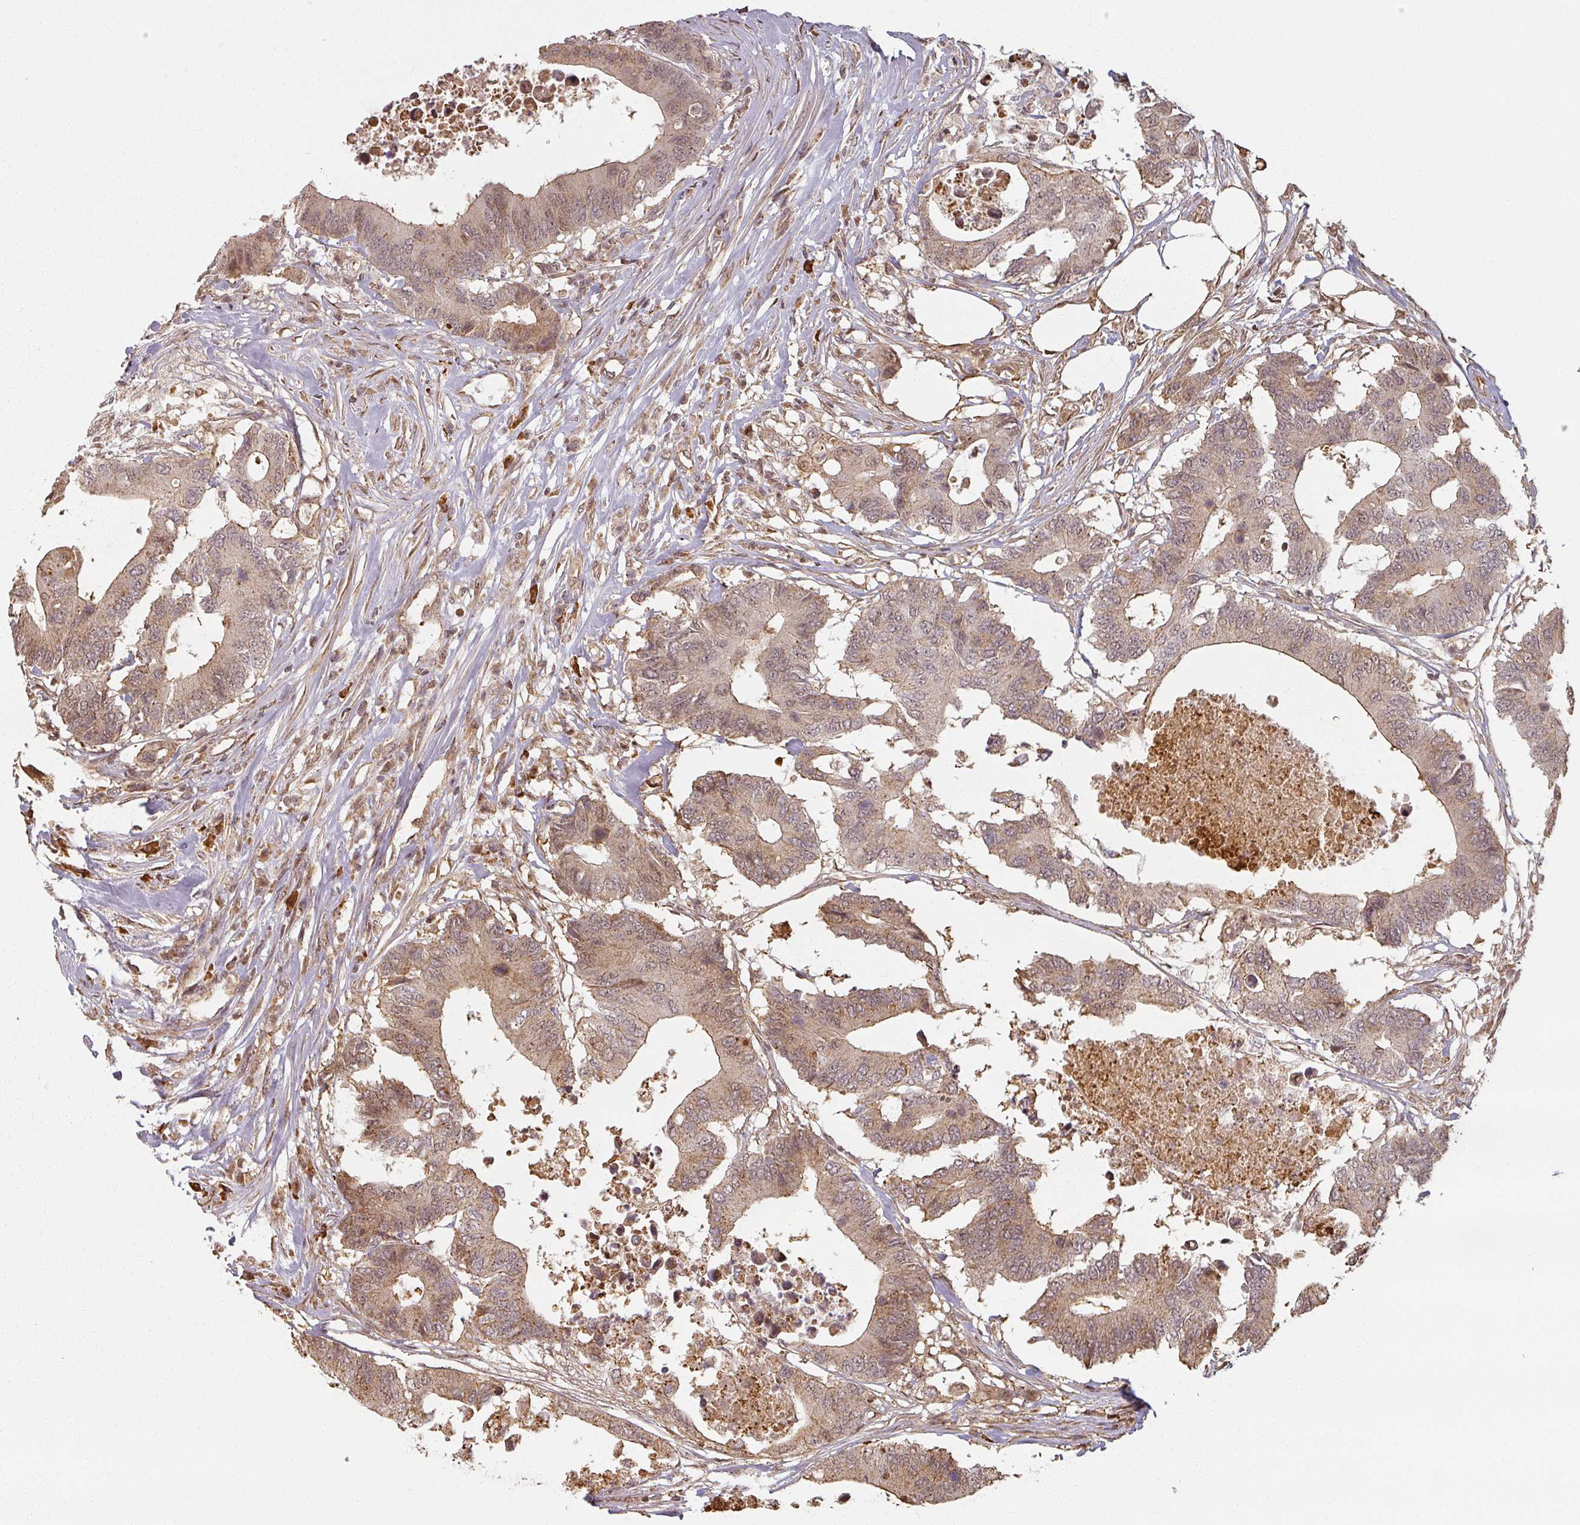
{"staining": {"intensity": "weak", "quantity": ">75%", "location": "cytoplasmic/membranous,nuclear"}, "tissue": "colorectal cancer", "cell_type": "Tumor cells", "image_type": "cancer", "snomed": [{"axis": "morphology", "description": "Adenocarcinoma, NOS"}, {"axis": "topography", "description": "Colon"}], "caption": "Colorectal cancer stained for a protein exhibits weak cytoplasmic/membranous and nuclear positivity in tumor cells.", "gene": "MED19", "patient": {"sex": "male", "age": 71}}